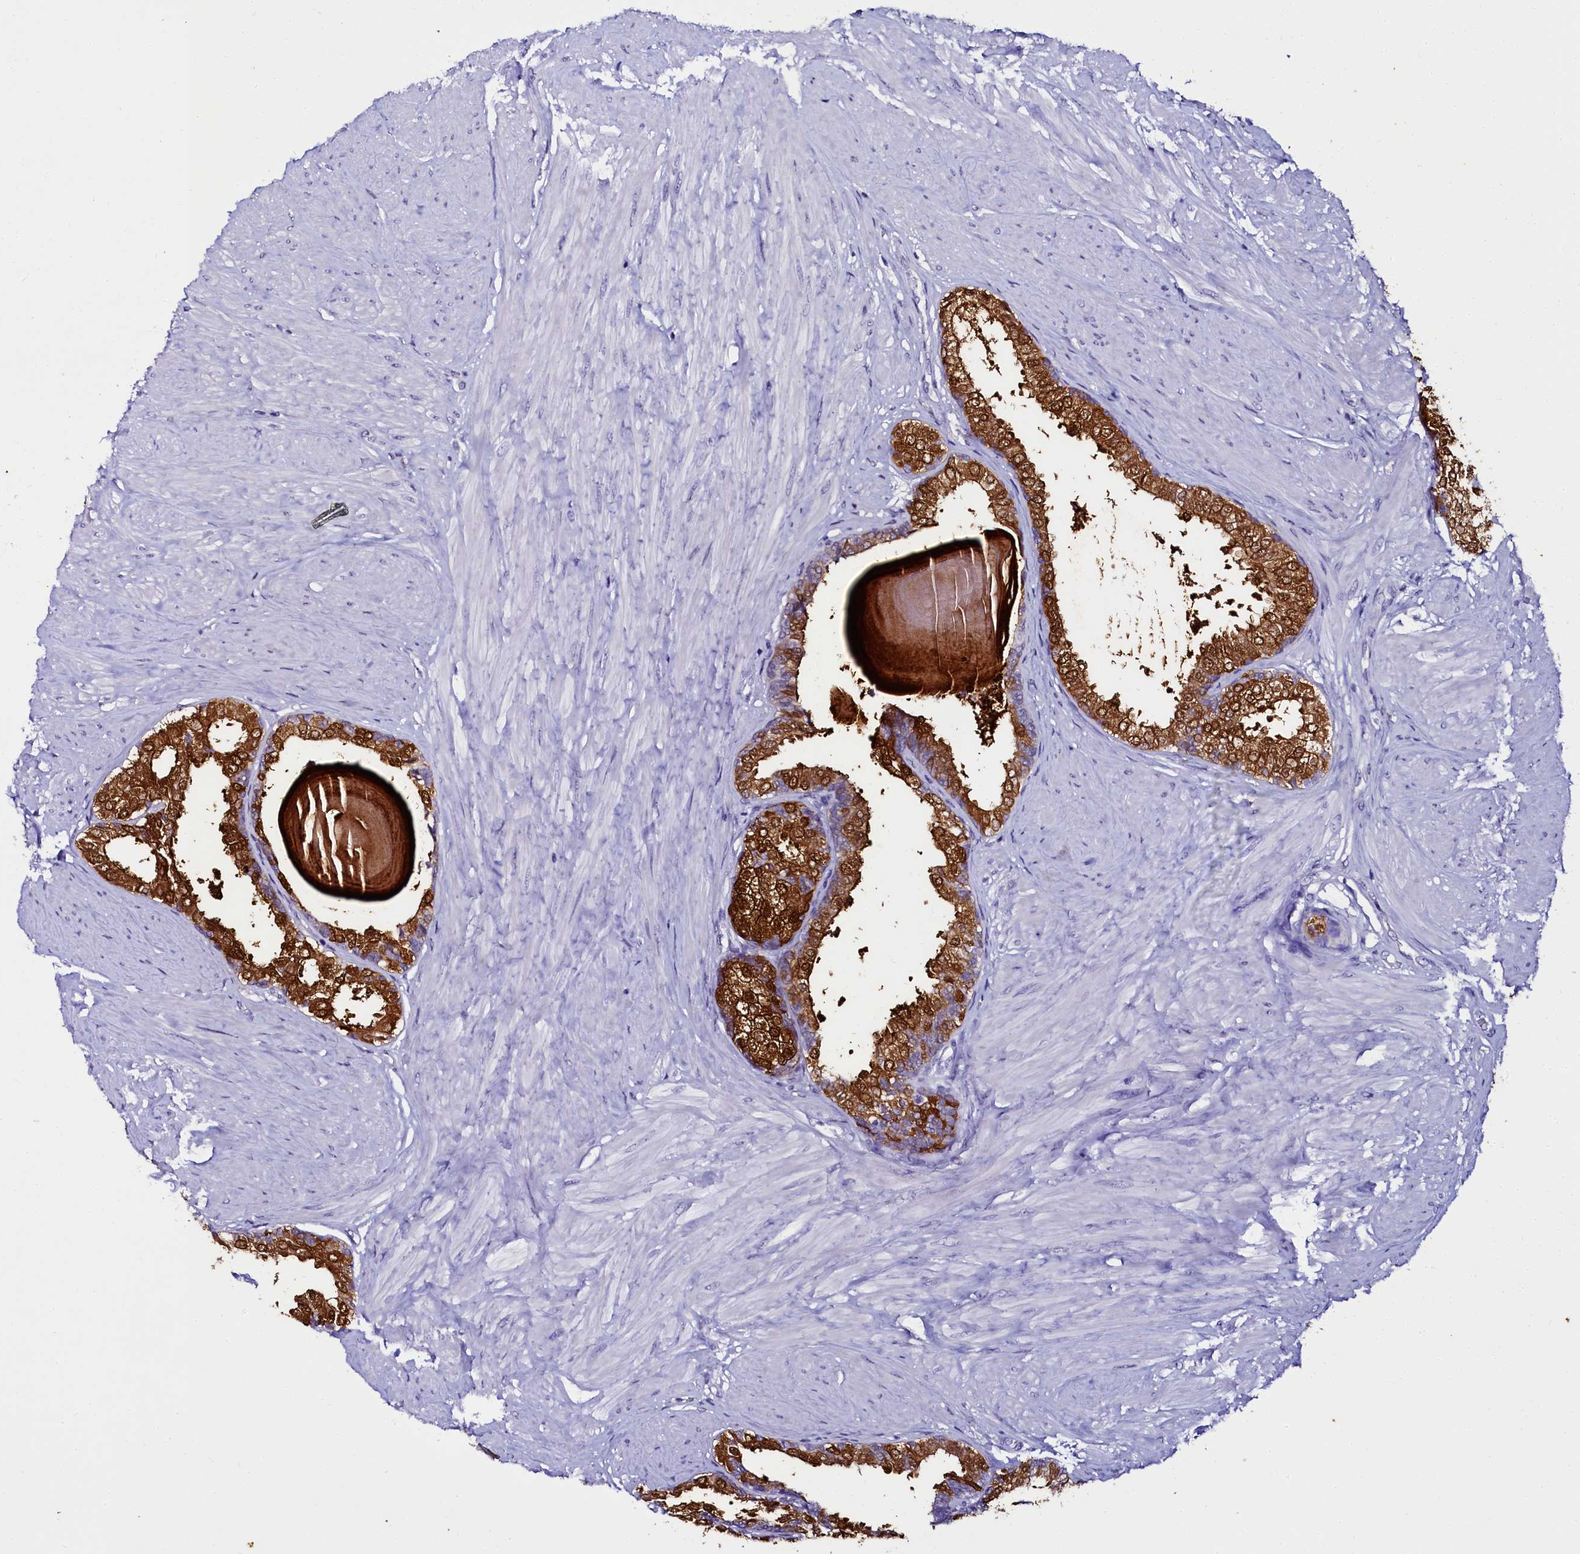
{"staining": {"intensity": "strong", "quantity": ">75%", "location": "cytoplasmic/membranous,nuclear"}, "tissue": "prostate", "cell_type": "Glandular cells", "image_type": "normal", "snomed": [{"axis": "morphology", "description": "Normal tissue, NOS"}, {"axis": "topography", "description": "Prostate"}], "caption": "A high amount of strong cytoplasmic/membranous,nuclear positivity is identified in approximately >75% of glandular cells in benign prostate. The protein is stained brown, and the nuclei are stained in blue (DAB IHC with brightfield microscopy, high magnification).", "gene": "SORD", "patient": {"sex": "male", "age": 48}}